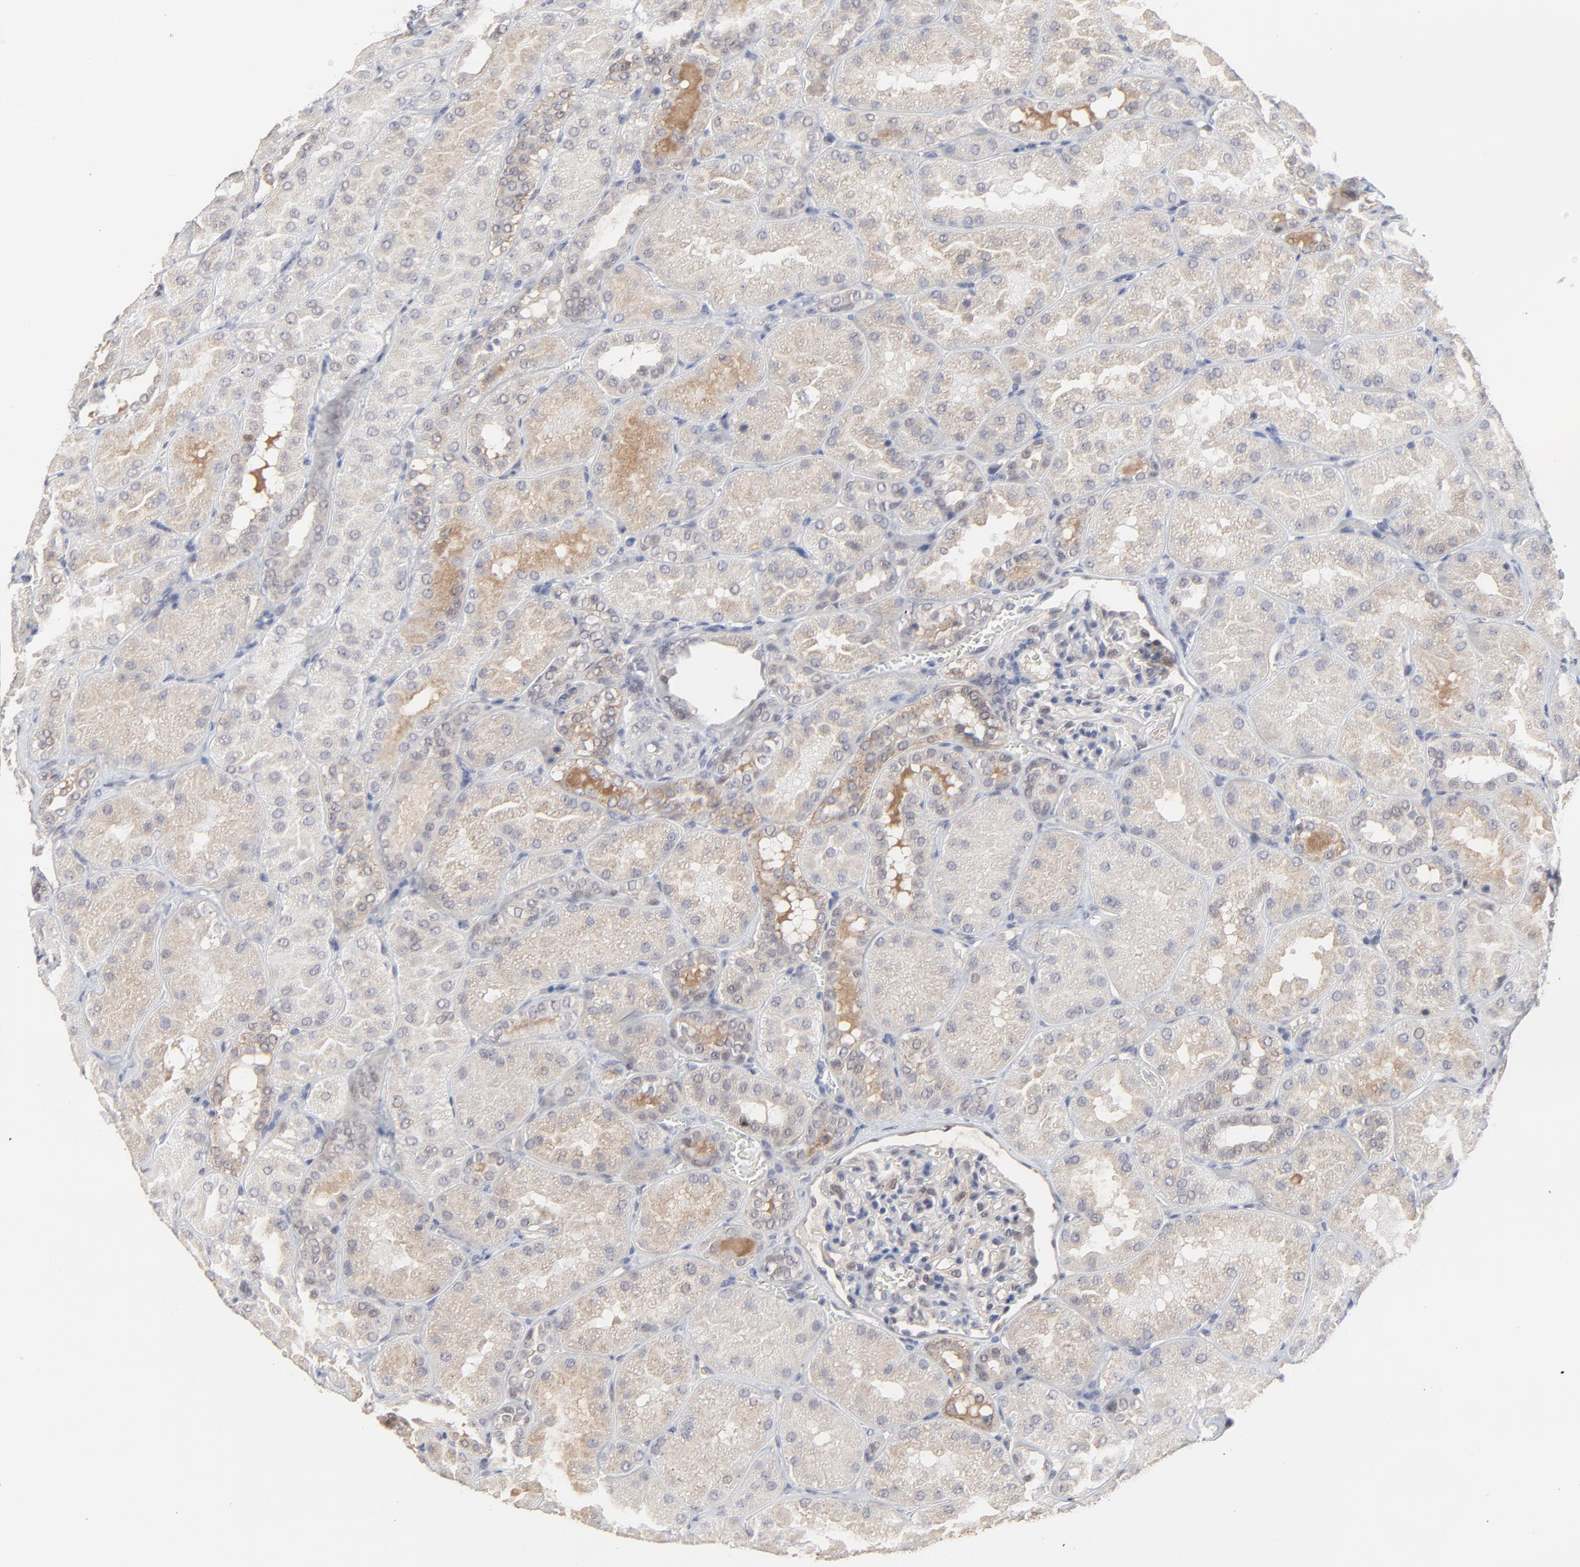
{"staining": {"intensity": "weak", "quantity": "<25%", "location": "nuclear"}, "tissue": "kidney", "cell_type": "Cells in glomeruli", "image_type": "normal", "snomed": [{"axis": "morphology", "description": "Normal tissue, NOS"}, {"axis": "topography", "description": "Kidney"}], "caption": "Cells in glomeruli are negative for brown protein staining in benign kidney. (IHC, brightfield microscopy, high magnification).", "gene": "FAM199X", "patient": {"sex": "male", "age": 28}}